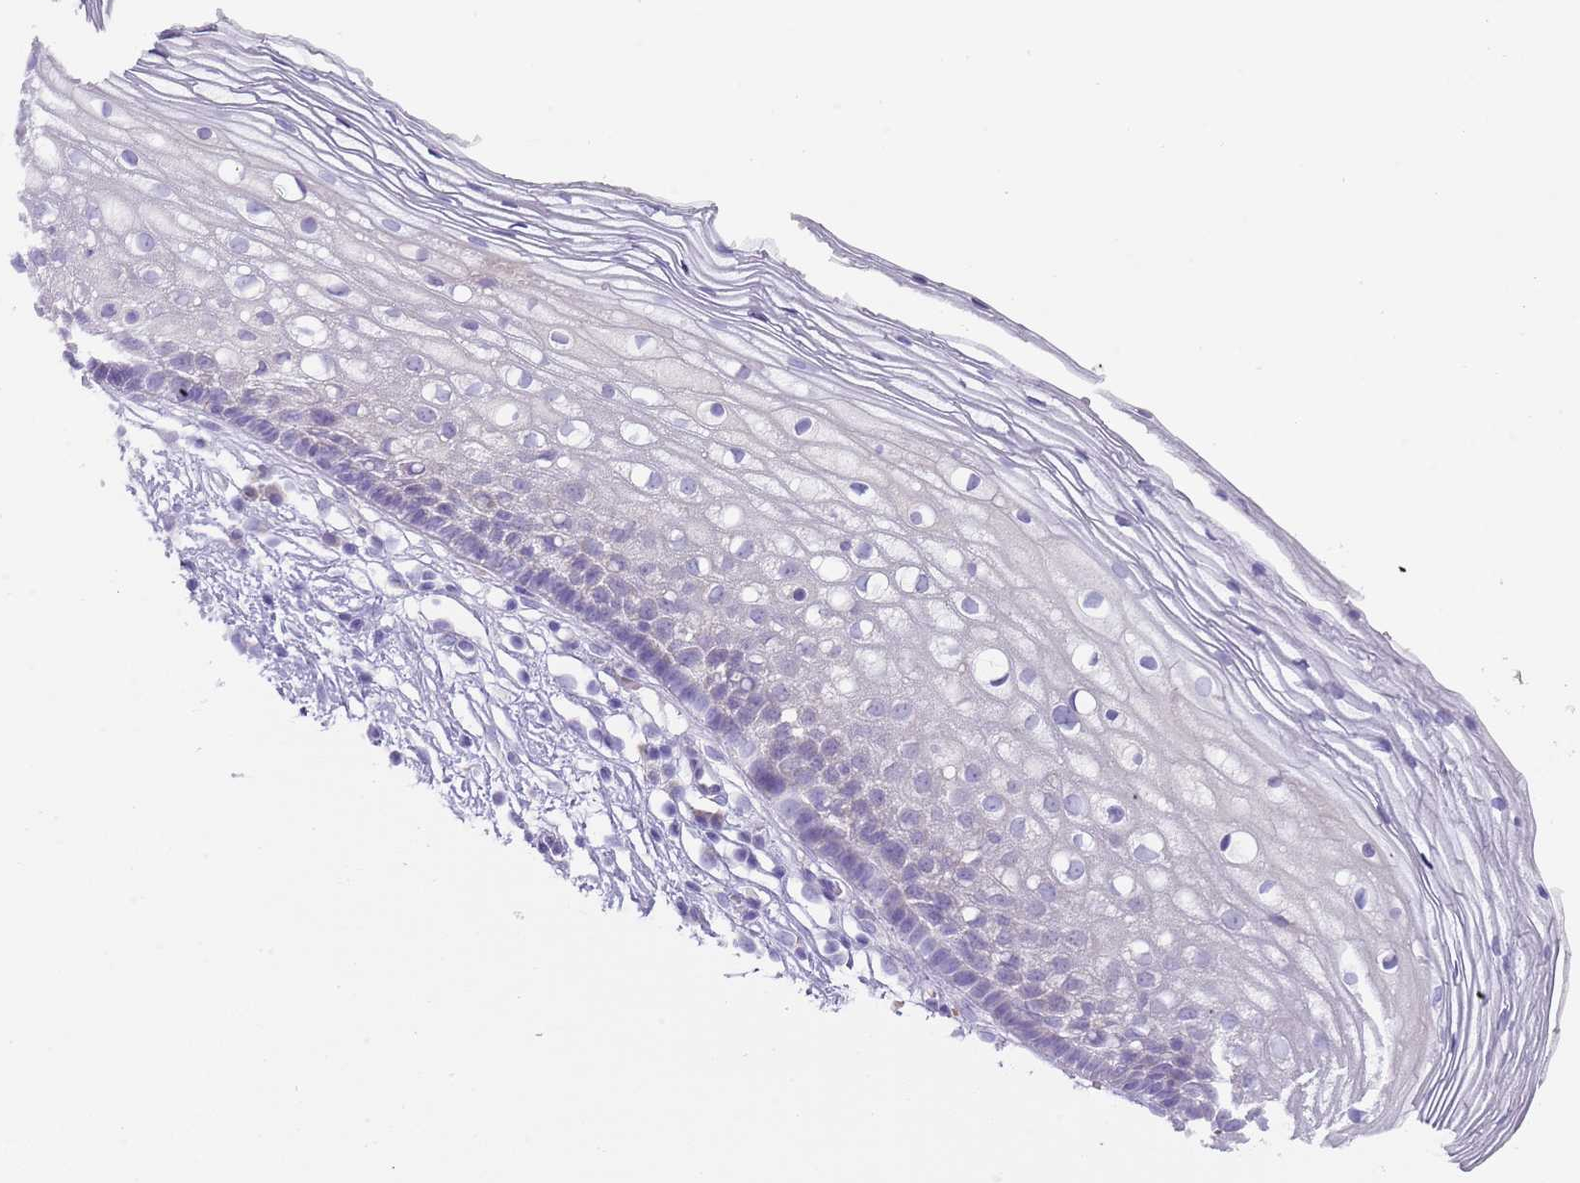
{"staining": {"intensity": "negative", "quantity": "none", "location": "none"}, "tissue": "cervix", "cell_type": "Glandular cells", "image_type": "normal", "snomed": [{"axis": "morphology", "description": "Normal tissue, NOS"}, {"axis": "topography", "description": "Cervix"}], "caption": "Immunohistochemistry (IHC) of unremarkable cervix demonstrates no staining in glandular cells.", "gene": "TMEM251", "patient": {"sex": "female", "age": 27}}